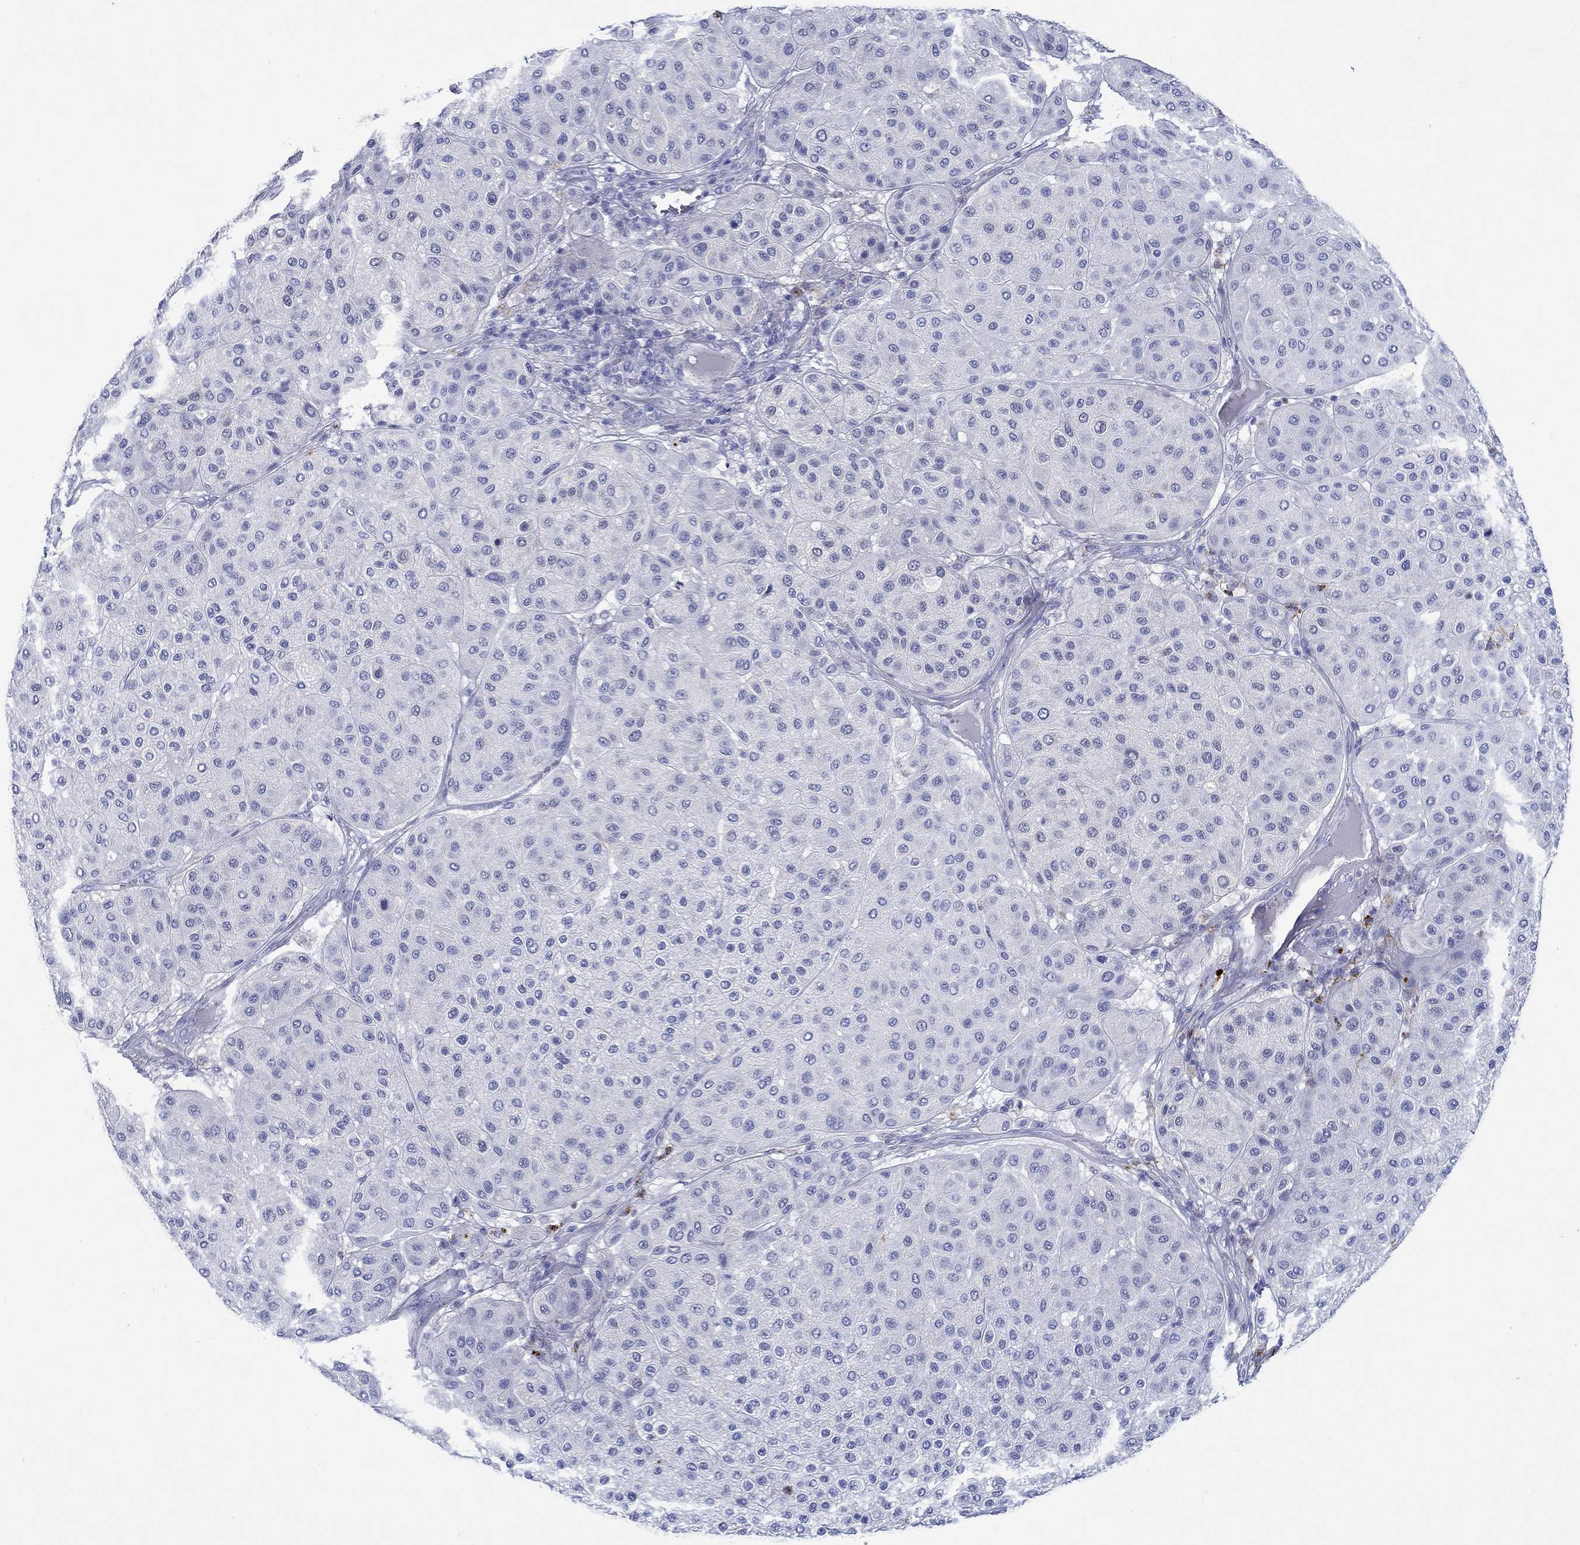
{"staining": {"intensity": "negative", "quantity": "none", "location": "none"}, "tissue": "melanoma", "cell_type": "Tumor cells", "image_type": "cancer", "snomed": [{"axis": "morphology", "description": "Malignant melanoma, Metastatic site"}, {"axis": "topography", "description": "Smooth muscle"}], "caption": "Immunohistochemical staining of melanoma shows no significant staining in tumor cells.", "gene": "EPX", "patient": {"sex": "male", "age": 41}}